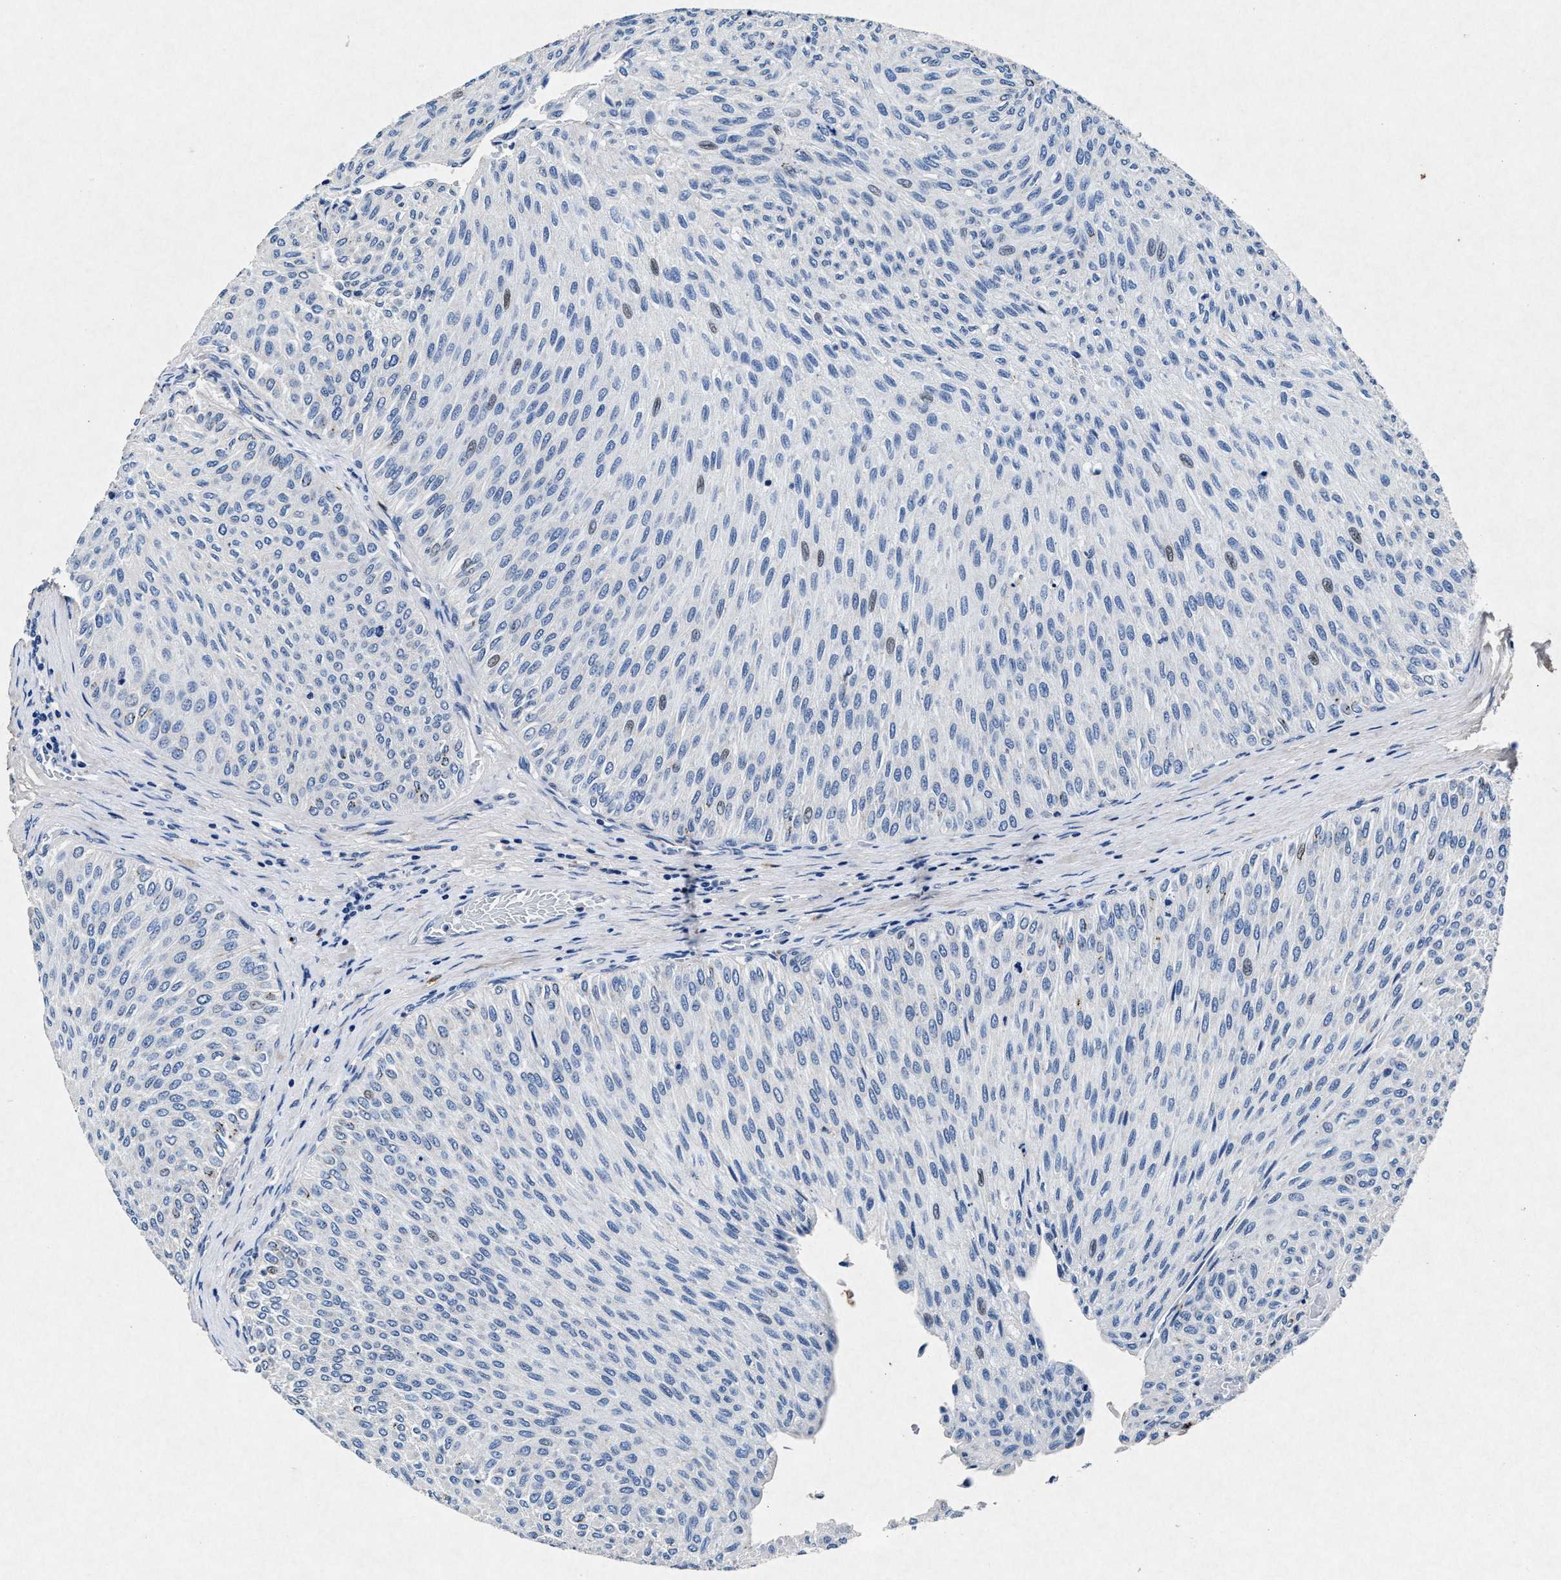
{"staining": {"intensity": "weak", "quantity": "<25%", "location": "nuclear"}, "tissue": "urothelial cancer", "cell_type": "Tumor cells", "image_type": "cancer", "snomed": [{"axis": "morphology", "description": "Urothelial carcinoma, Low grade"}, {"axis": "topography", "description": "Urinary bladder"}], "caption": "This is an immunohistochemistry image of urothelial carcinoma (low-grade). There is no positivity in tumor cells.", "gene": "MAP6", "patient": {"sex": "male", "age": 78}}